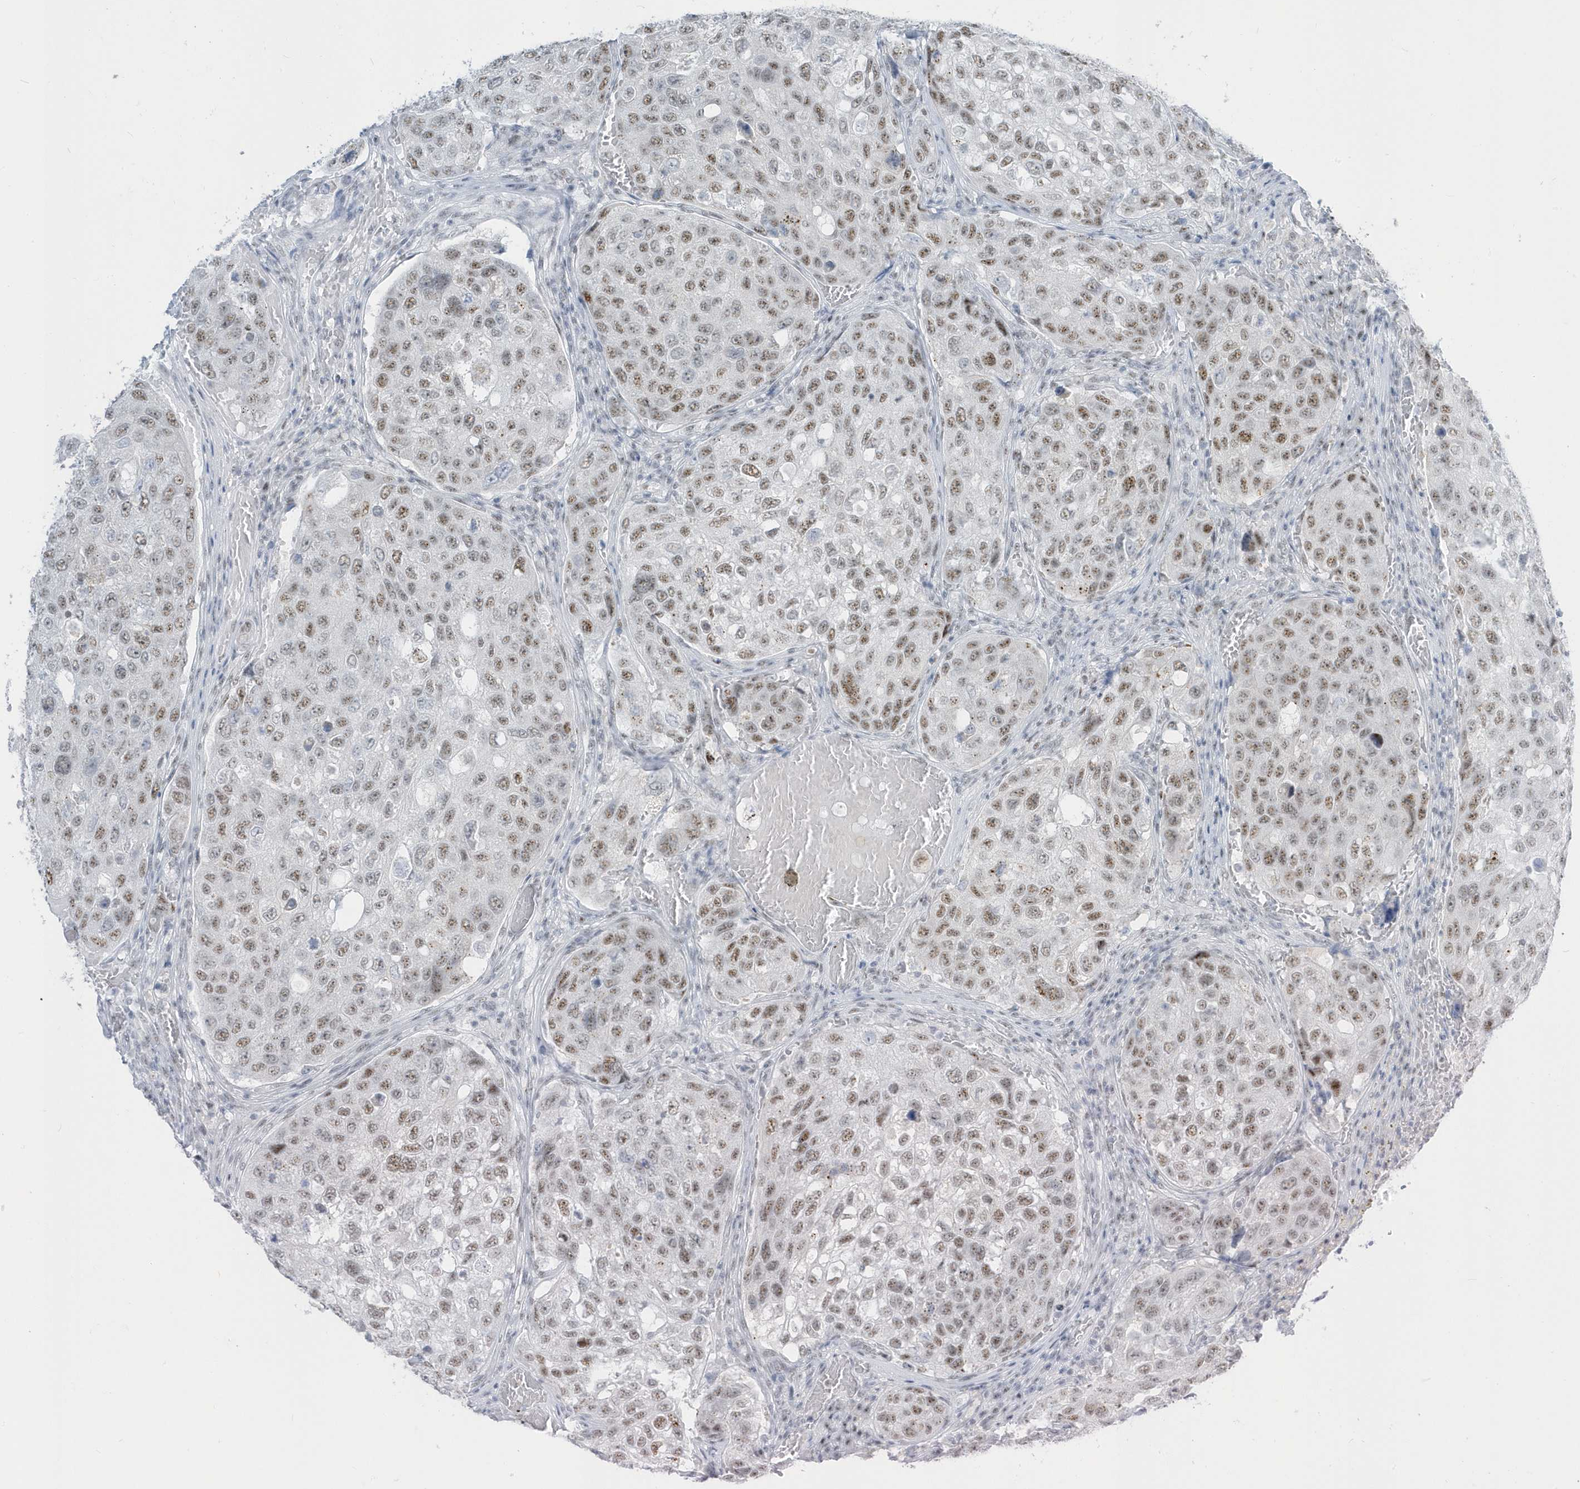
{"staining": {"intensity": "moderate", "quantity": "25%-75%", "location": "nuclear"}, "tissue": "urothelial cancer", "cell_type": "Tumor cells", "image_type": "cancer", "snomed": [{"axis": "morphology", "description": "Urothelial carcinoma, High grade"}, {"axis": "topography", "description": "Lymph node"}, {"axis": "topography", "description": "Urinary bladder"}], "caption": "This micrograph displays urothelial cancer stained with immunohistochemistry (IHC) to label a protein in brown. The nuclear of tumor cells show moderate positivity for the protein. Nuclei are counter-stained blue.", "gene": "PLEKHN1", "patient": {"sex": "male", "age": 51}}